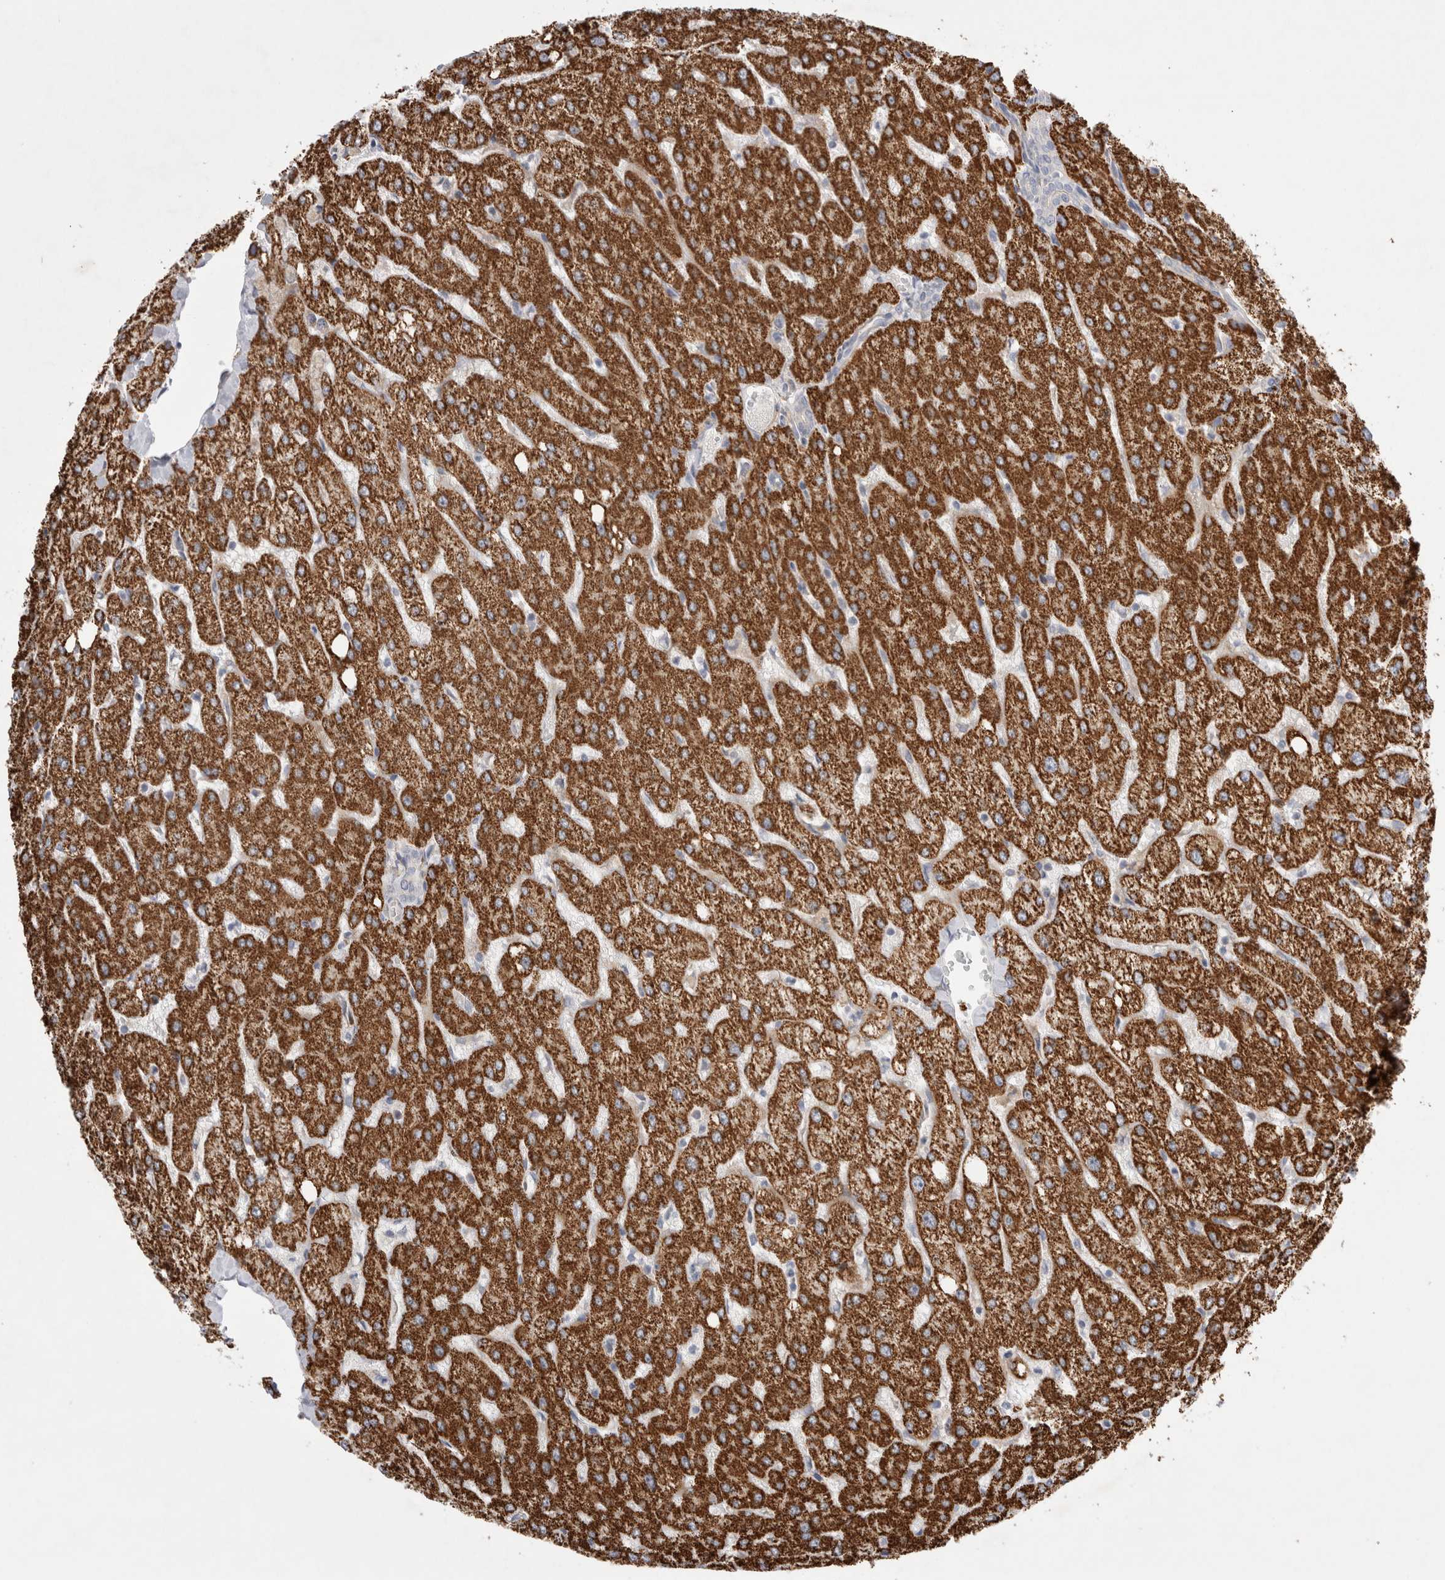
{"staining": {"intensity": "negative", "quantity": "none", "location": "none"}, "tissue": "liver", "cell_type": "Cholangiocytes", "image_type": "normal", "snomed": [{"axis": "morphology", "description": "Normal tissue, NOS"}, {"axis": "topography", "description": "Liver"}], "caption": "DAB immunohistochemical staining of unremarkable liver exhibits no significant positivity in cholangiocytes. Nuclei are stained in blue.", "gene": "RBM12B", "patient": {"sex": "female", "age": 54}}